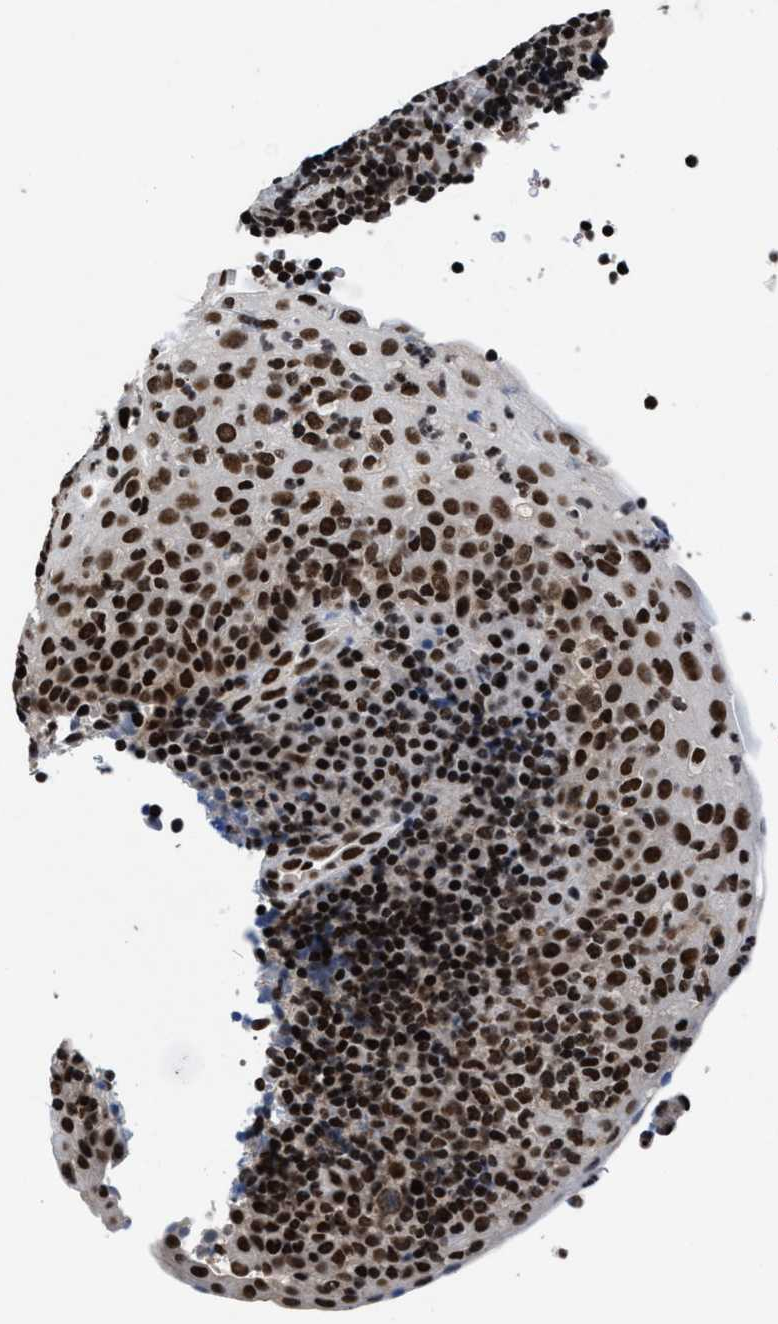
{"staining": {"intensity": "moderate", "quantity": "25%-75%", "location": "nuclear"}, "tissue": "tonsil", "cell_type": "Germinal center cells", "image_type": "normal", "snomed": [{"axis": "morphology", "description": "Normal tissue, NOS"}, {"axis": "topography", "description": "Tonsil"}], "caption": "A brown stain highlights moderate nuclear expression of a protein in germinal center cells of benign human tonsil. (DAB IHC, brown staining for protein, blue staining for nuclei).", "gene": "WDR81", "patient": {"sex": "male", "age": 37}}